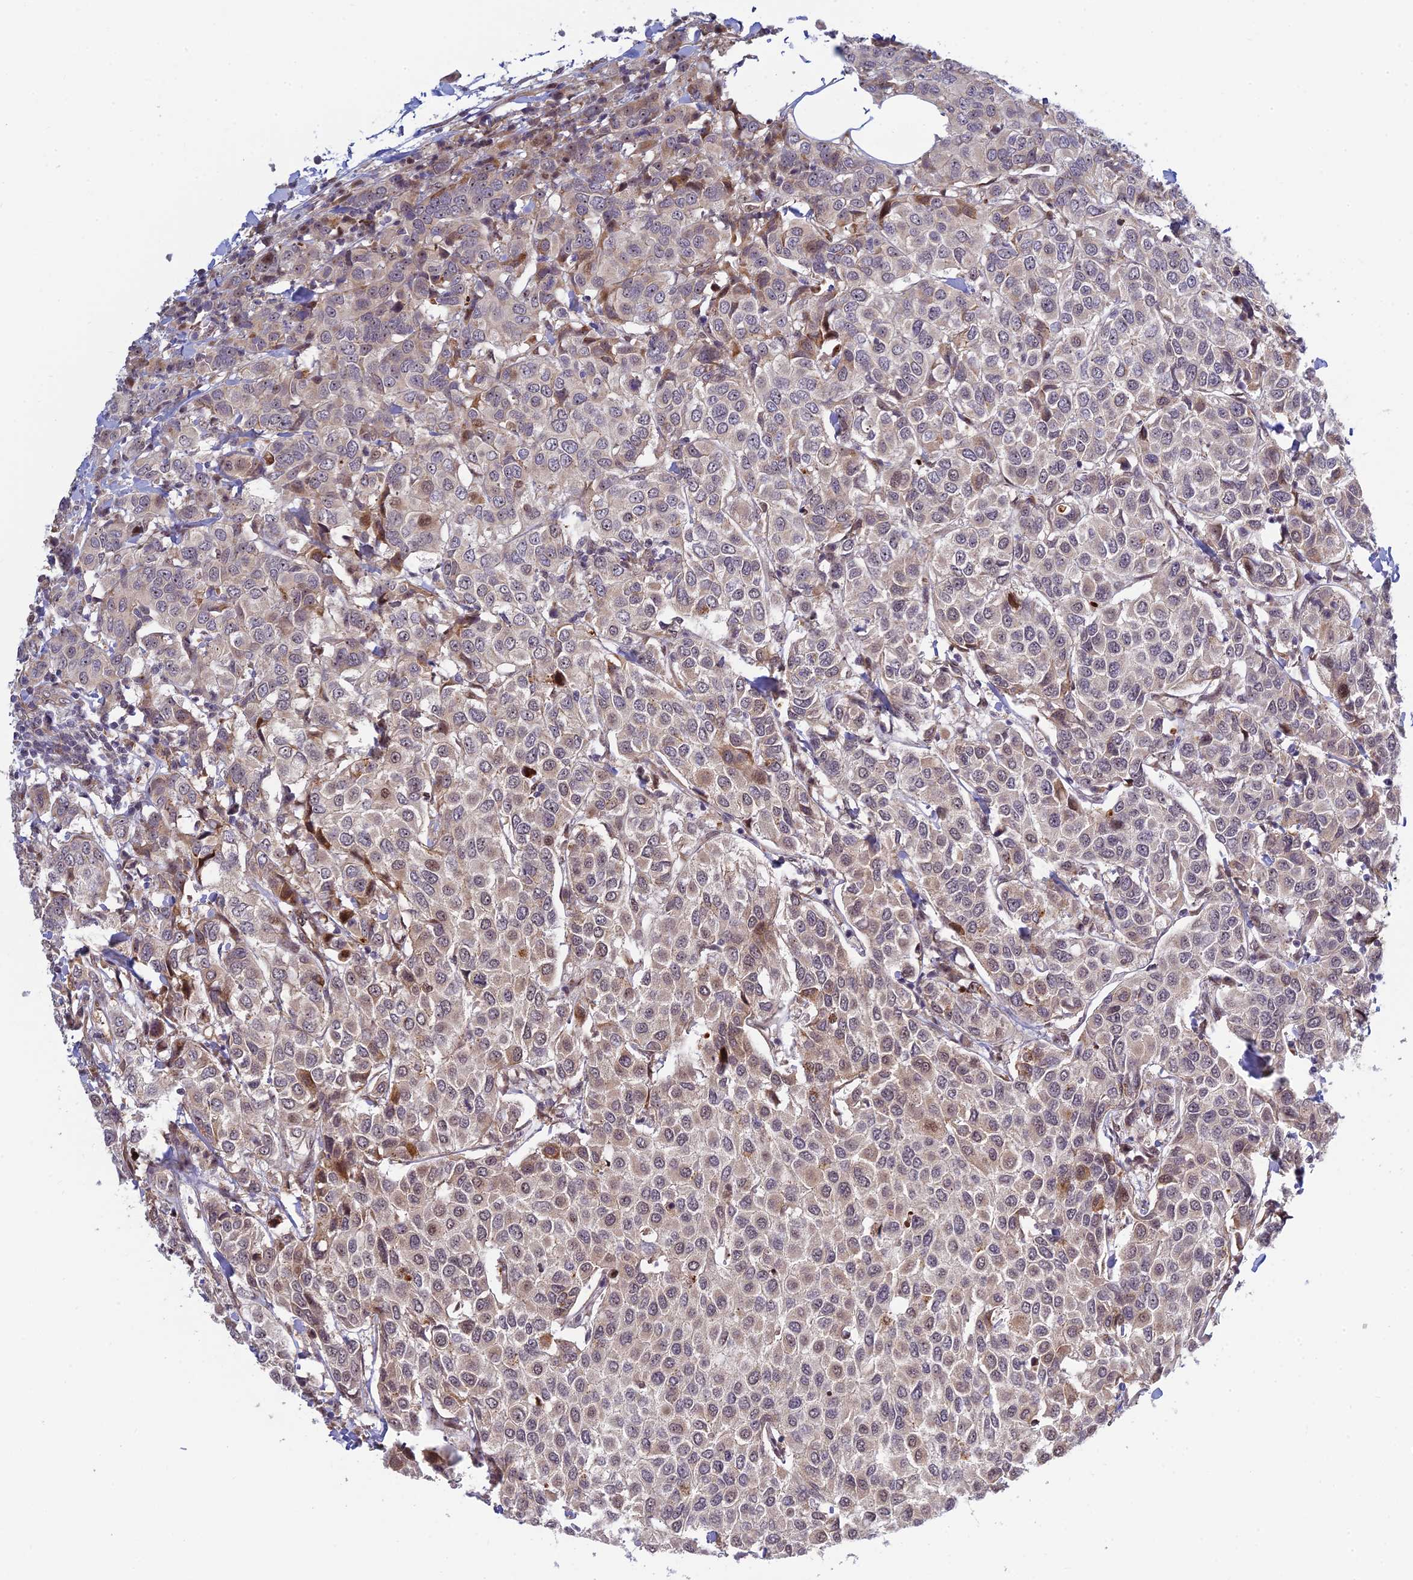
{"staining": {"intensity": "moderate", "quantity": "<25%", "location": "cytoplasmic/membranous,nuclear"}, "tissue": "breast cancer", "cell_type": "Tumor cells", "image_type": "cancer", "snomed": [{"axis": "morphology", "description": "Duct carcinoma"}, {"axis": "topography", "description": "Breast"}], "caption": "Immunohistochemistry (DAB) staining of breast cancer (invasive ductal carcinoma) displays moderate cytoplasmic/membranous and nuclear protein staining in approximately <25% of tumor cells.", "gene": "UFSP2", "patient": {"sex": "female", "age": 55}}